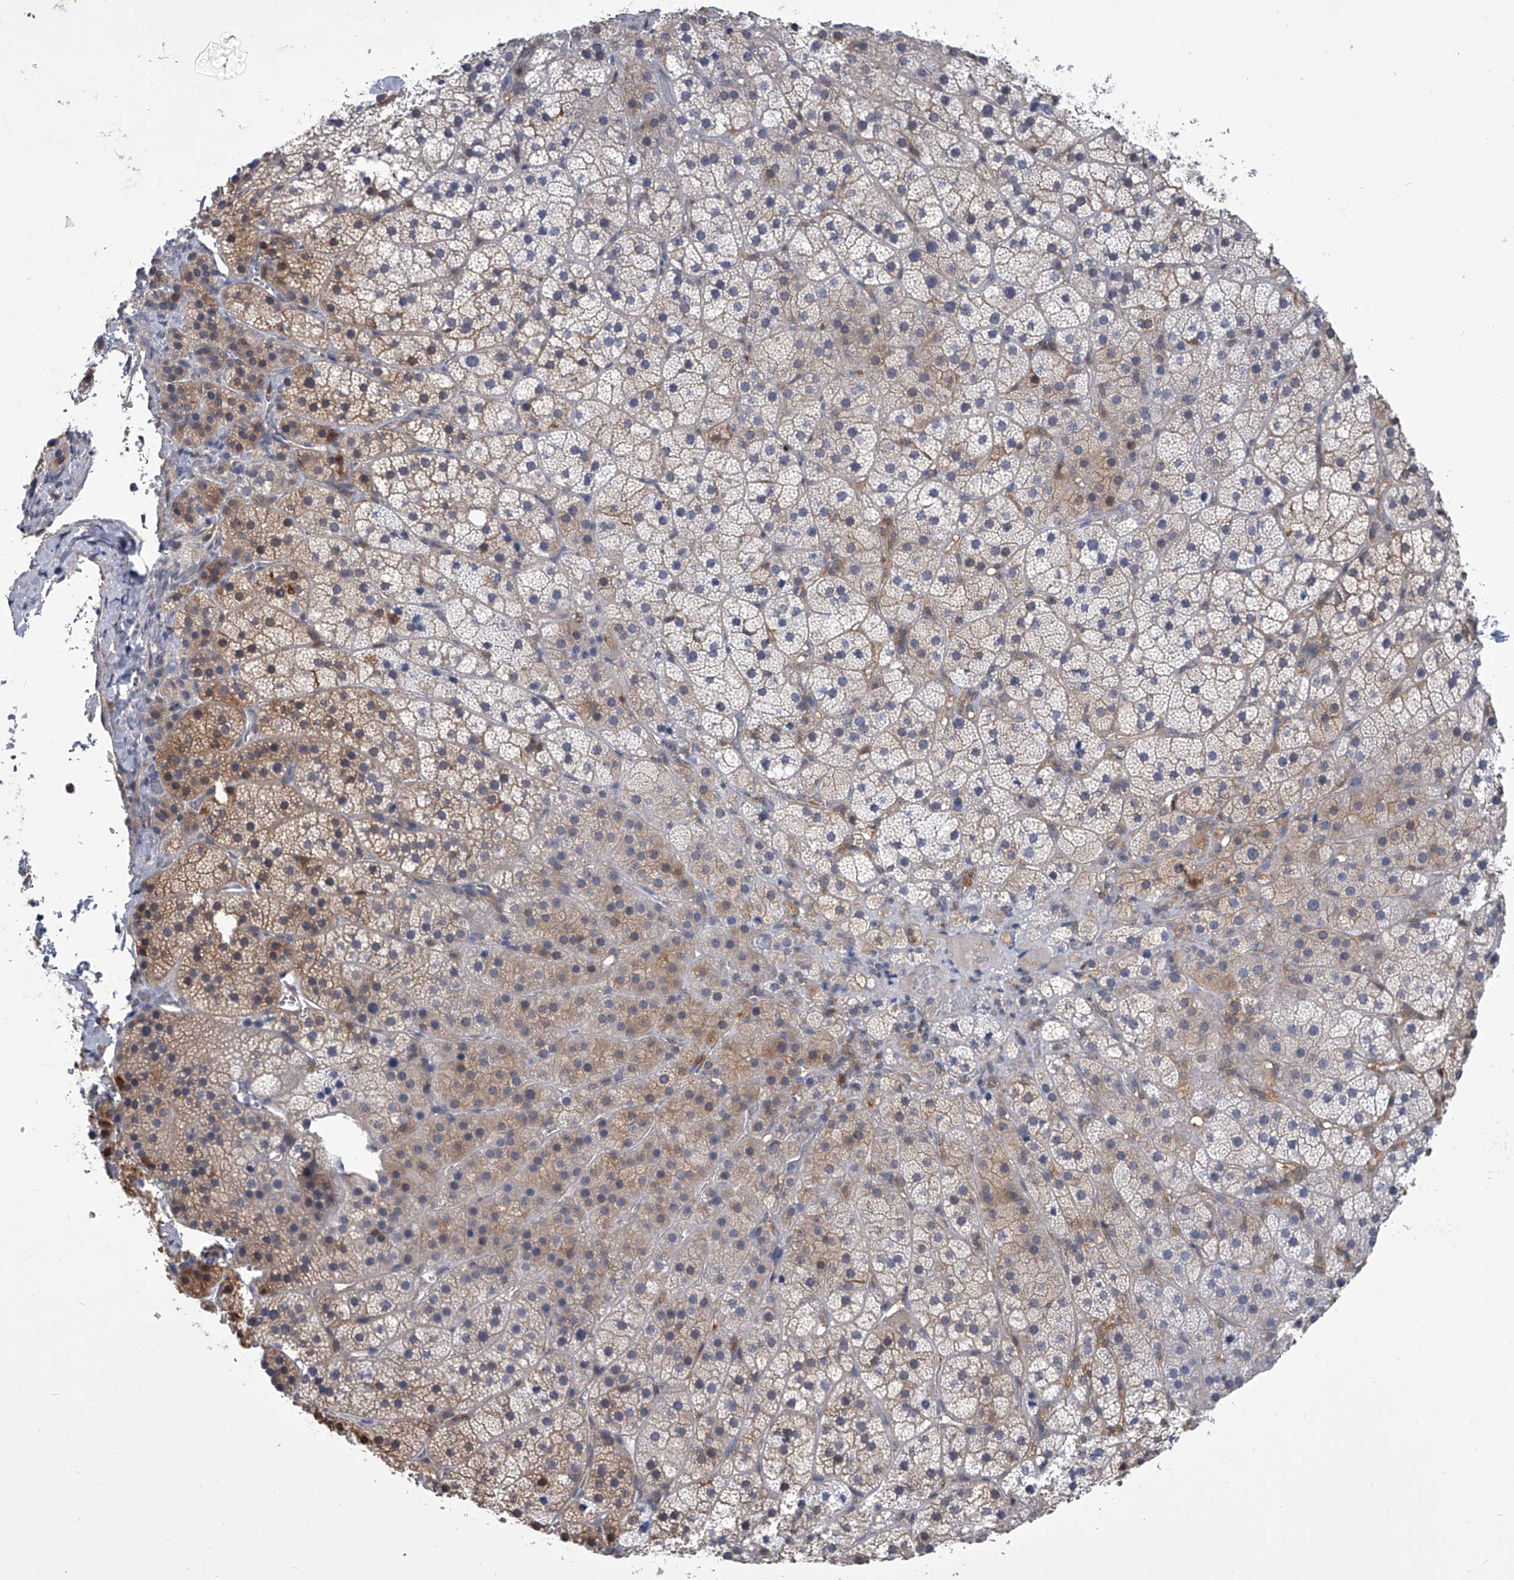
{"staining": {"intensity": "moderate", "quantity": "<25%", "location": "cytoplasmic/membranous"}, "tissue": "adrenal gland", "cell_type": "Glandular cells", "image_type": "normal", "snomed": [{"axis": "morphology", "description": "Normal tissue, NOS"}, {"axis": "topography", "description": "Adrenal gland"}], "caption": "DAB (3,3'-diaminobenzidine) immunohistochemical staining of normal adrenal gland displays moderate cytoplasmic/membranous protein staining in about <25% of glandular cells.", "gene": "SERPINB9", "patient": {"sex": "female", "age": 44}}